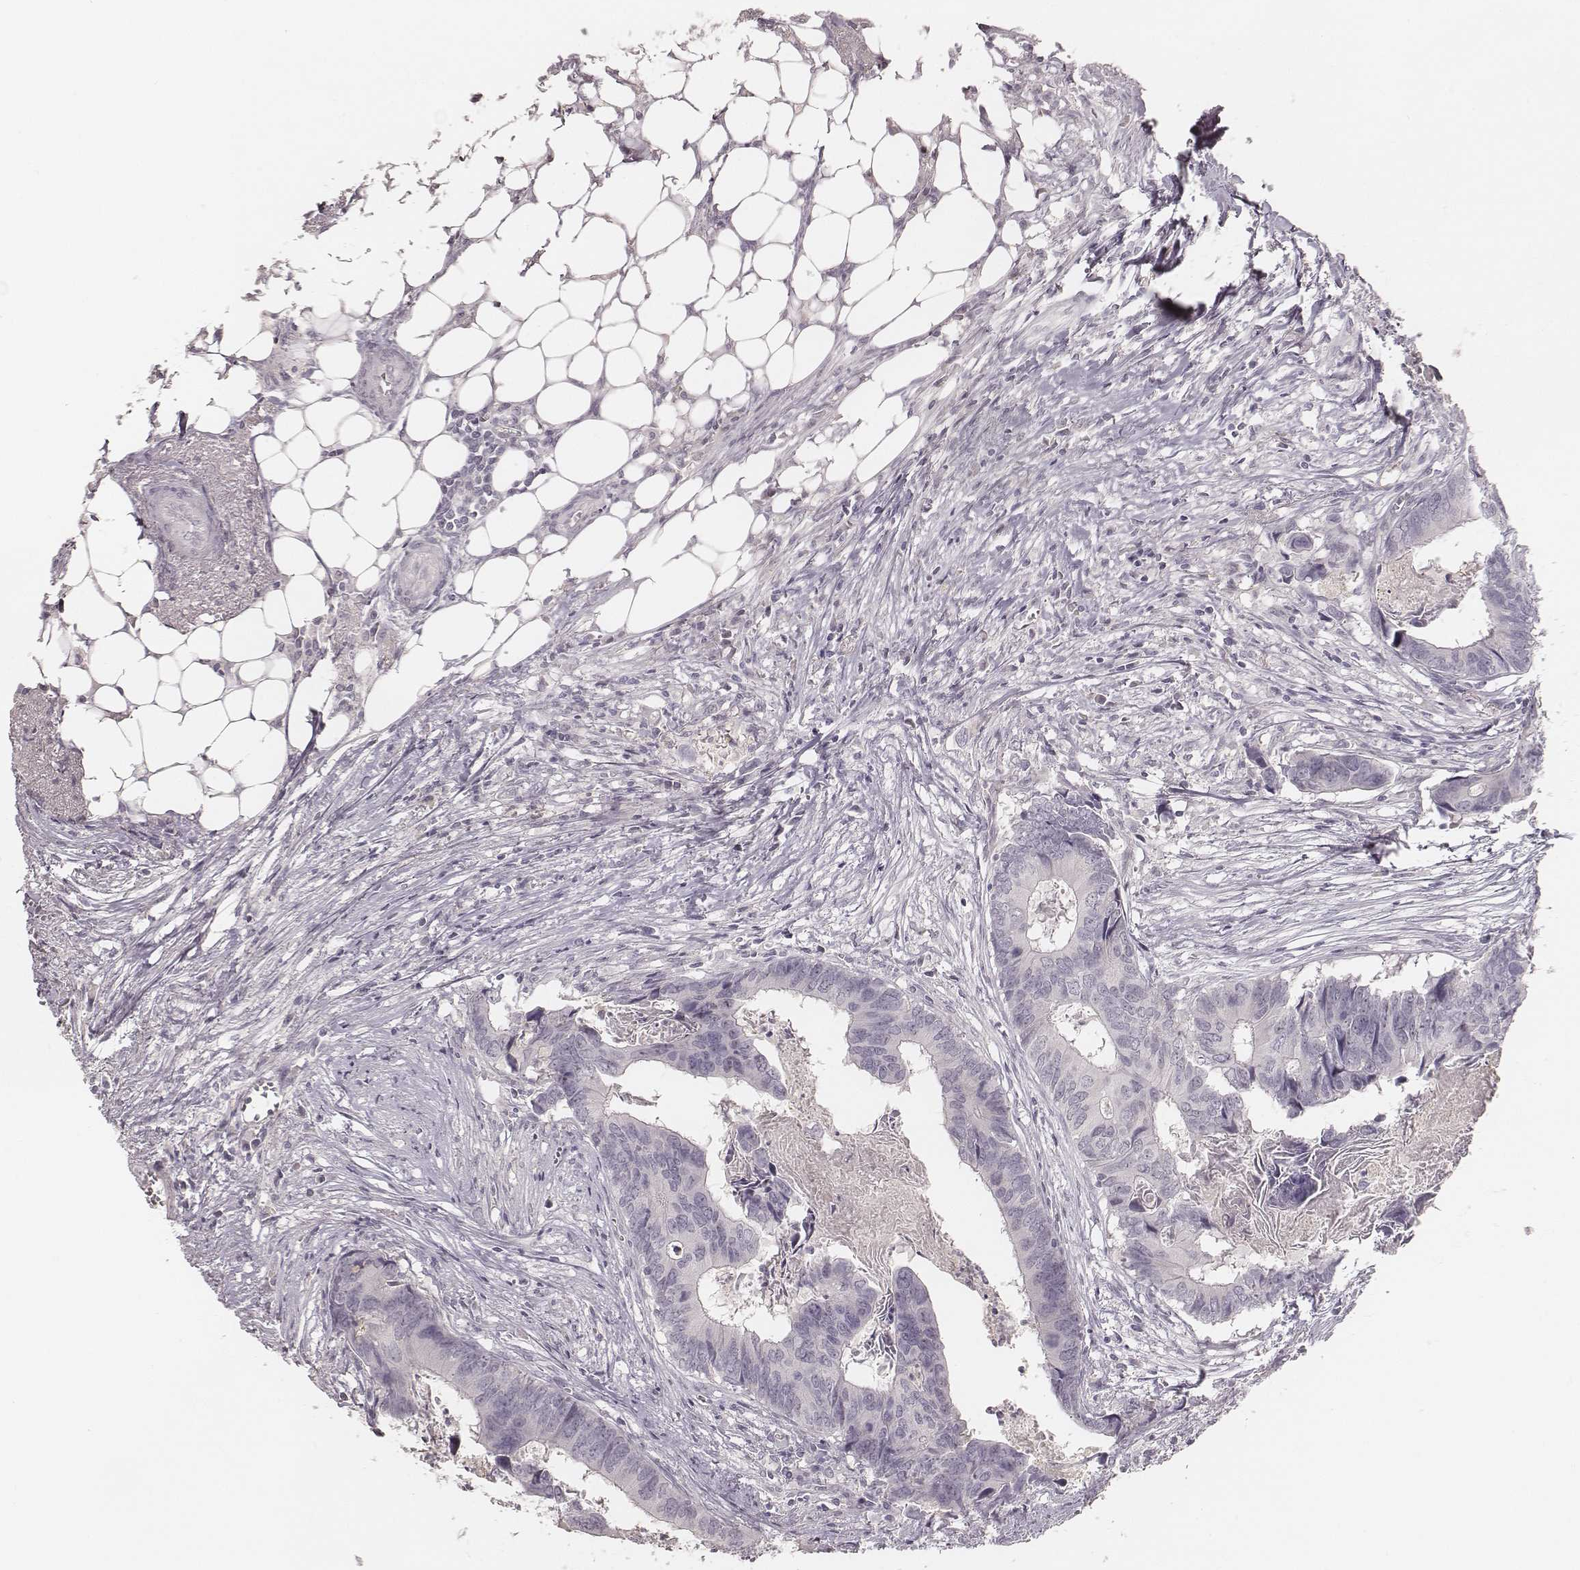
{"staining": {"intensity": "negative", "quantity": "none", "location": "none"}, "tissue": "colorectal cancer", "cell_type": "Tumor cells", "image_type": "cancer", "snomed": [{"axis": "morphology", "description": "Adenocarcinoma, NOS"}, {"axis": "topography", "description": "Colon"}], "caption": "DAB immunohistochemical staining of colorectal cancer (adenocarcinoma) reveals no significant staining in tumor cells.", "gene": "MADCAM1", "patient": {"sex": "female", "age": 82}}